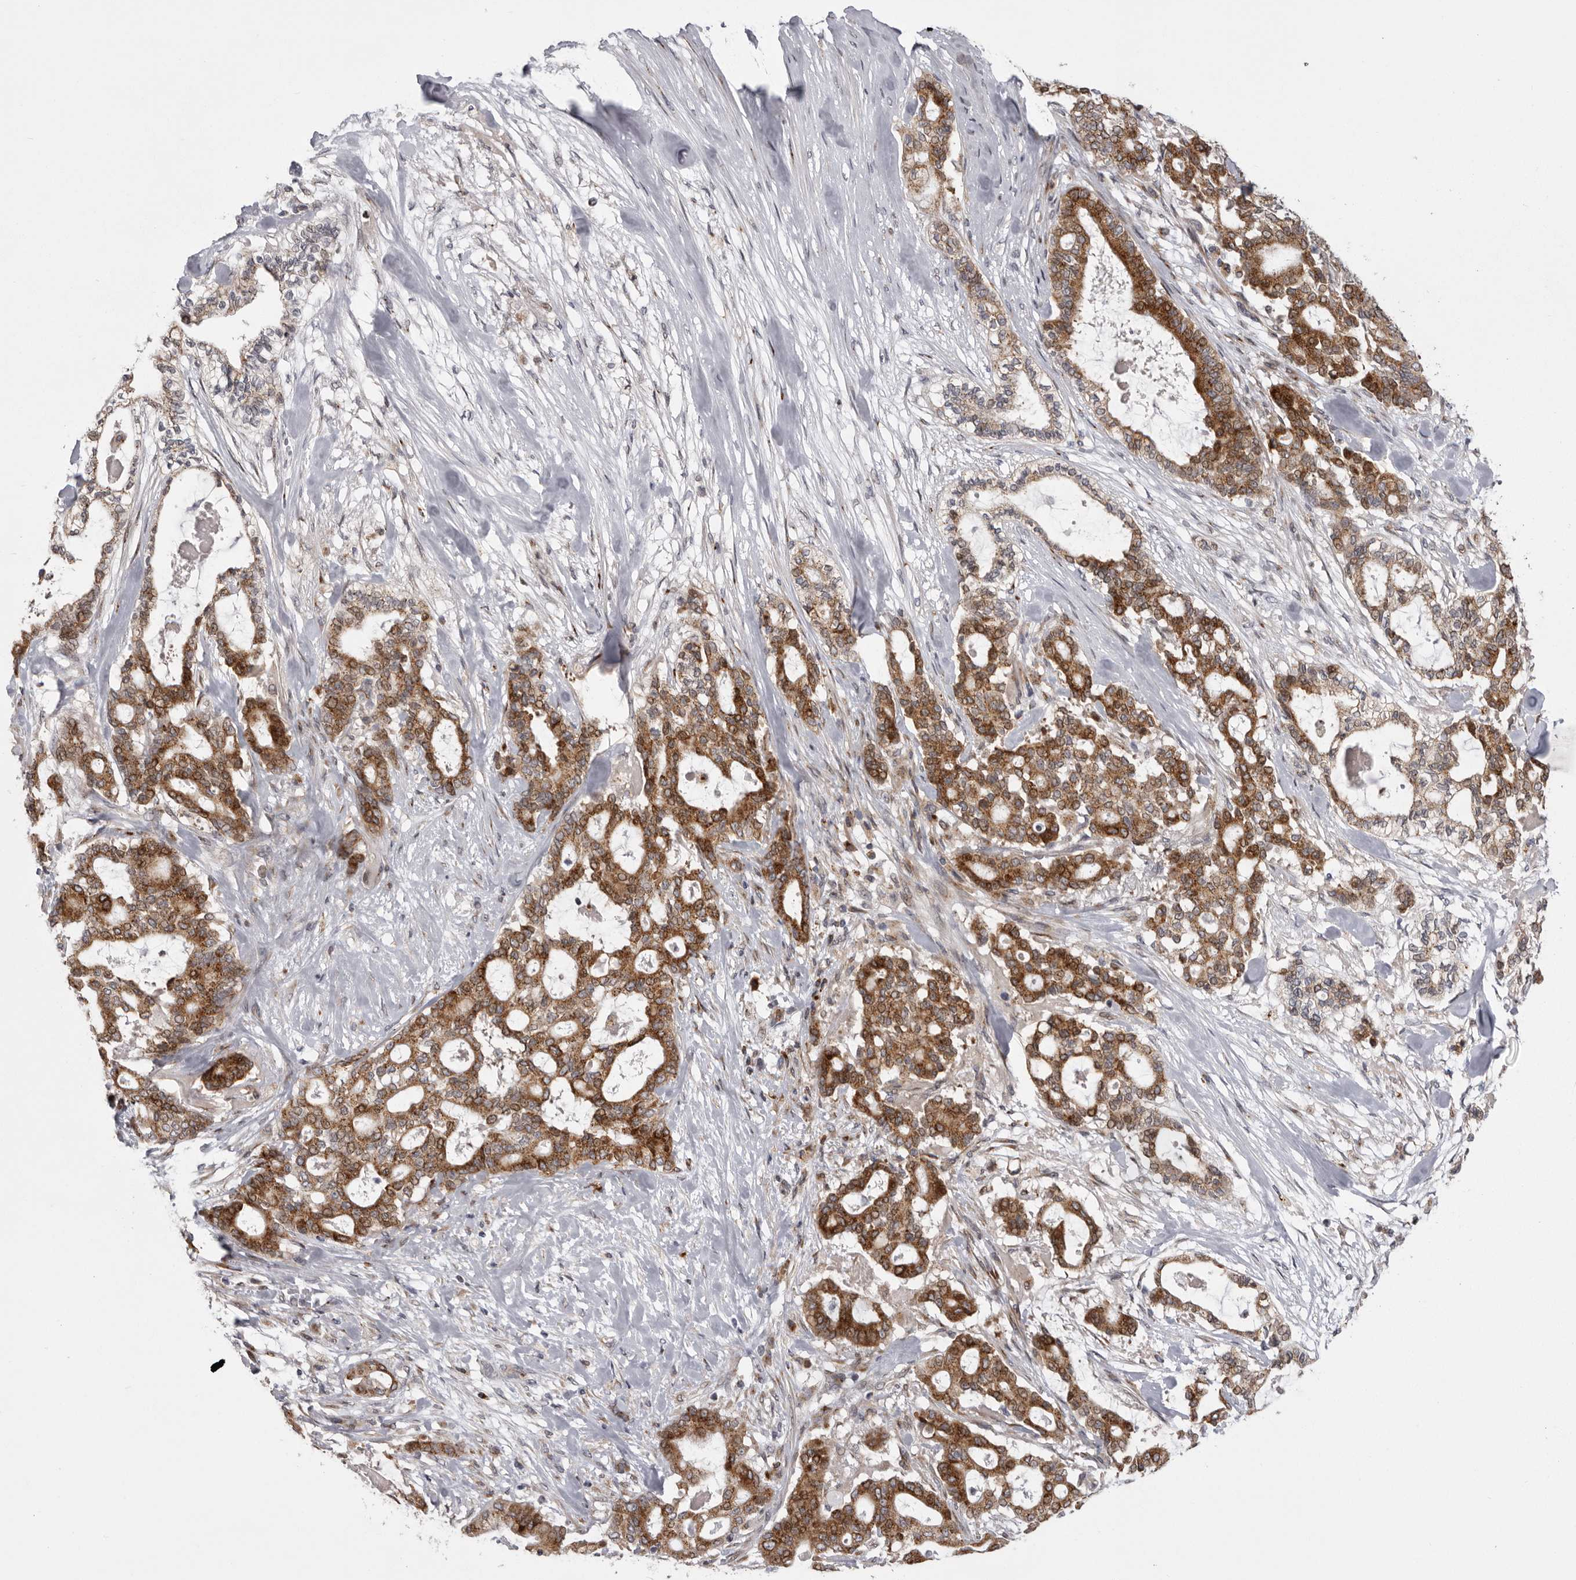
{"staining": {"intensity": "strong", "quantity": ">75%", "location": "cytoplasmic/membranous"}, "tissue": "pancreatic cancer", "cell_type": "Tumor cells", "image_type": "cancer", "snomed": [{"axis": "morphology", "description": "Adenocarcinoma, NOS"}, {"axis": "topography", "description": "Pancreas"}], "caption": "Tumor cells demonstrate high levels of strong cytoplasmic/membranous staining in about >75% of cells in human pancreatic cancer. Nuclei are stained in blue.", "gene": "WDR47", "patient": {"sex": "male", "age": 63}}